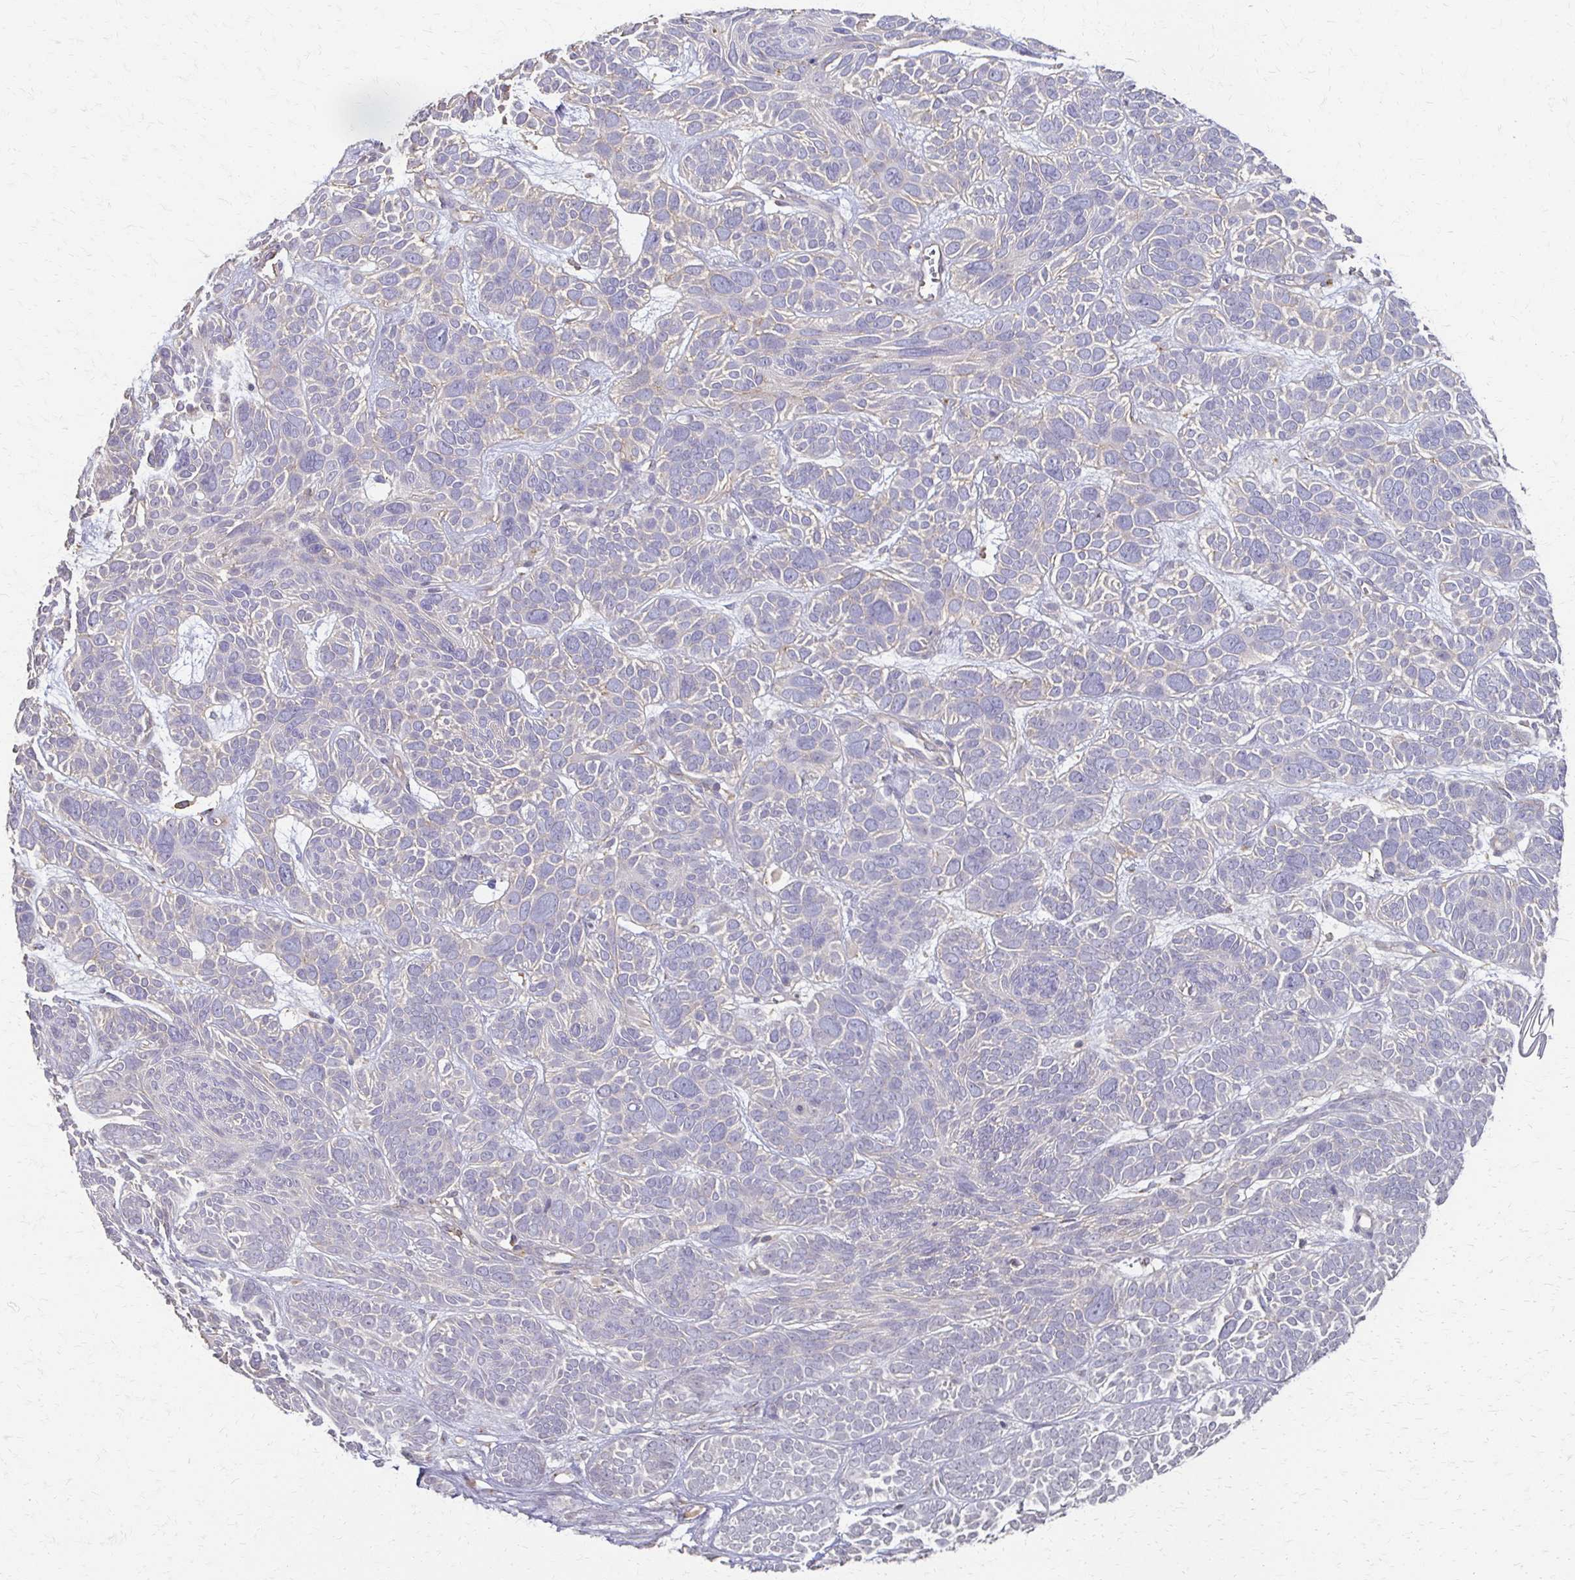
{"staining": {"intensity": "negative", "quantity": "none", "location": "none"}, "tissue": "skin cancer", "cell_type": "Tumor cells", "image_type": "cancer", "snomed": [{"axis": "morphology", "description": "Basal cell carcinoma"}, {"axis": "morphology", "description": "BCC, low aggressive"}, {"axis": "topography", "description": "Skin"}, {"axis": "topography", "description": "Skin of face"}], "caption": "The micrograph shows no significant positivity in tumor cells of skin basal cell carcinoma.", "gene": "C1QTNF7", "patient": {"sex": "male", "age": 73}}